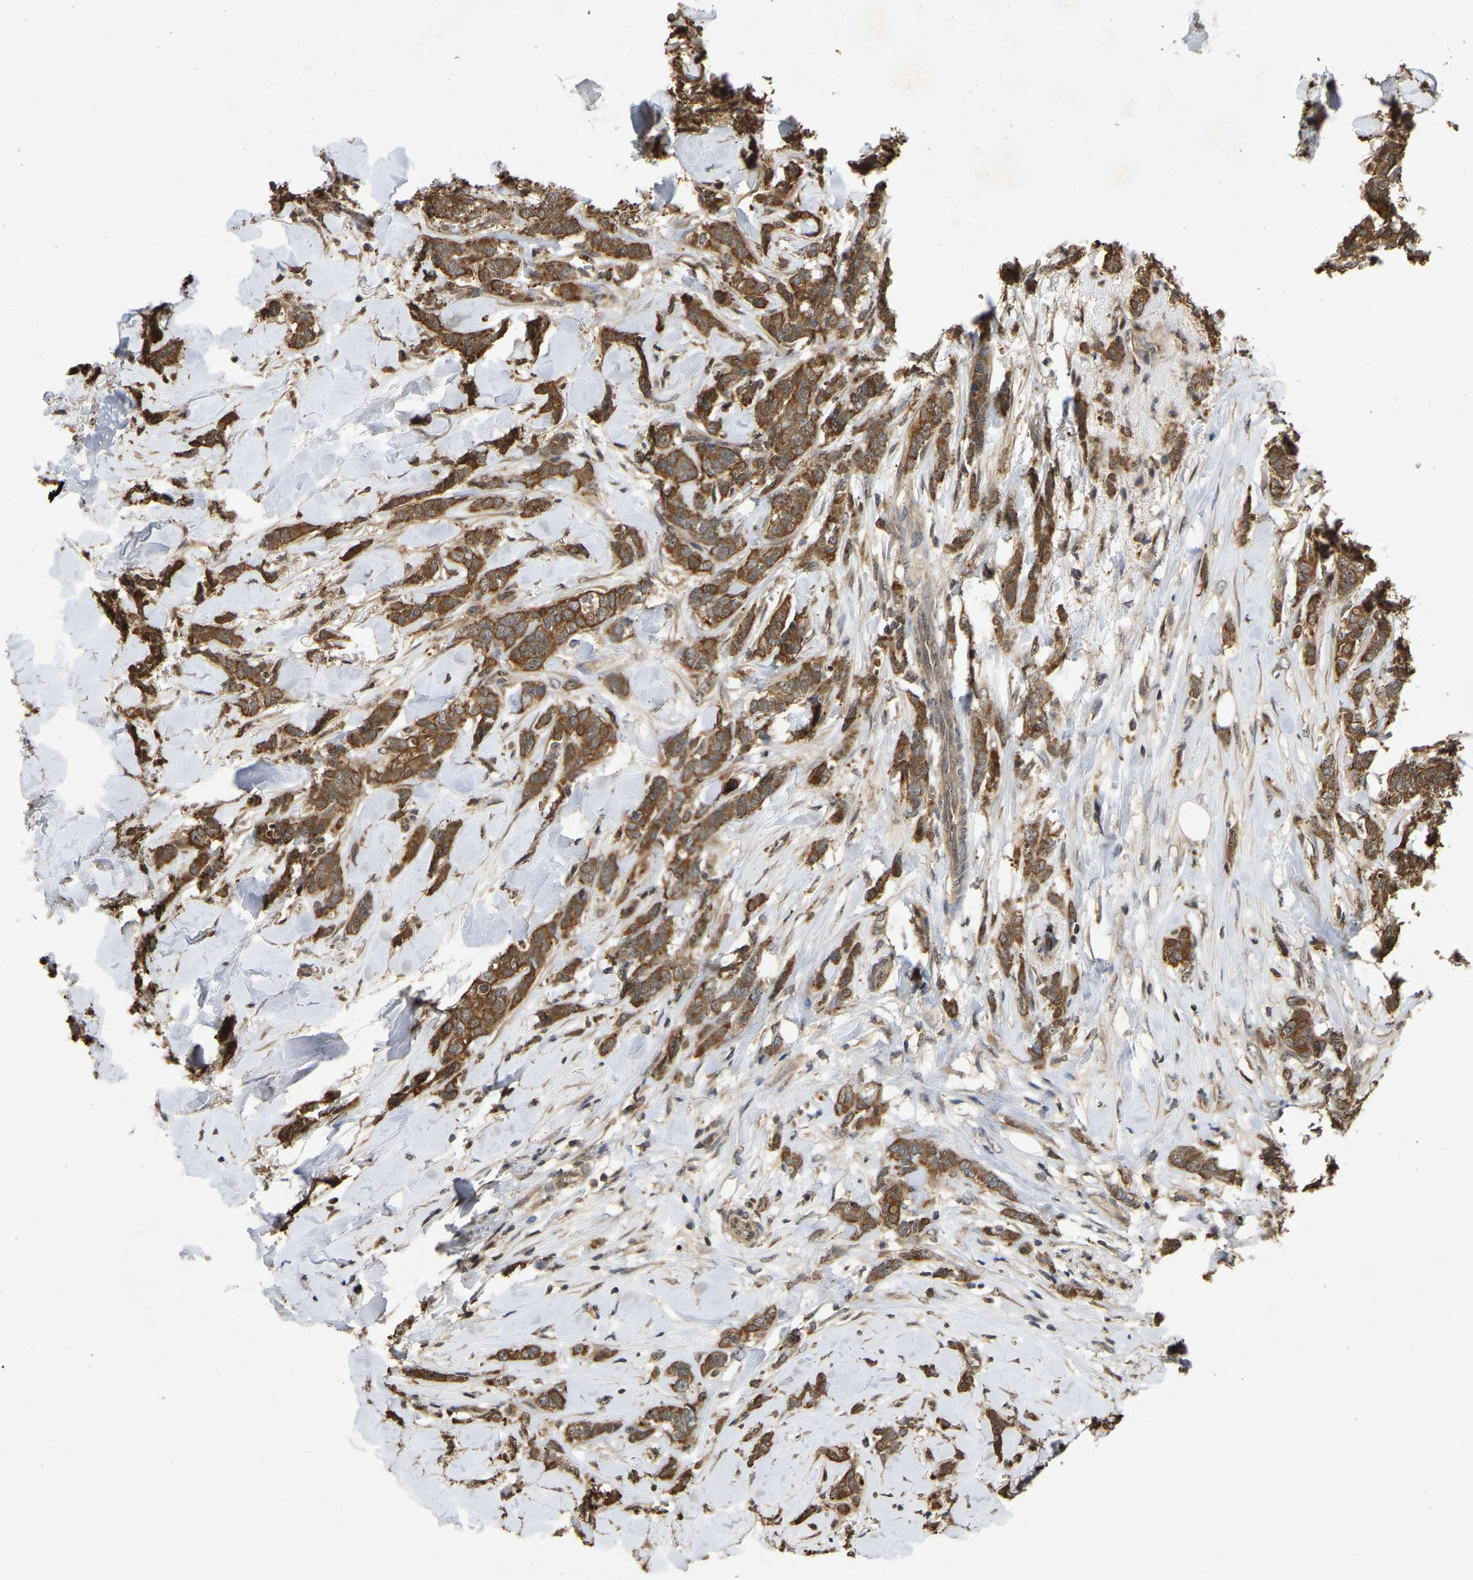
{"staining": {"intensity": "strong", "quantity": ">75%", "location": "cytoplasmic/membranous"}, "tissue": "breast cancer", "cell_type": "Tumor cells", "image_type": "cancer", "snomed": [{"axis": "morphology", "description": "Lobular carcinoma"}, {"axis": "topography", "description": "Skin"}, {"axis": "topography", "description": "Breast"}], "caption": "Immunohistochemical staining of lobular carcinoma (breast) demonstrates strong cytoplasmic/membranous protein positivity in approximately >75% of tumor cells.", "gene": "FAM219A", "patient": {"sex": "female", "age": 46}}